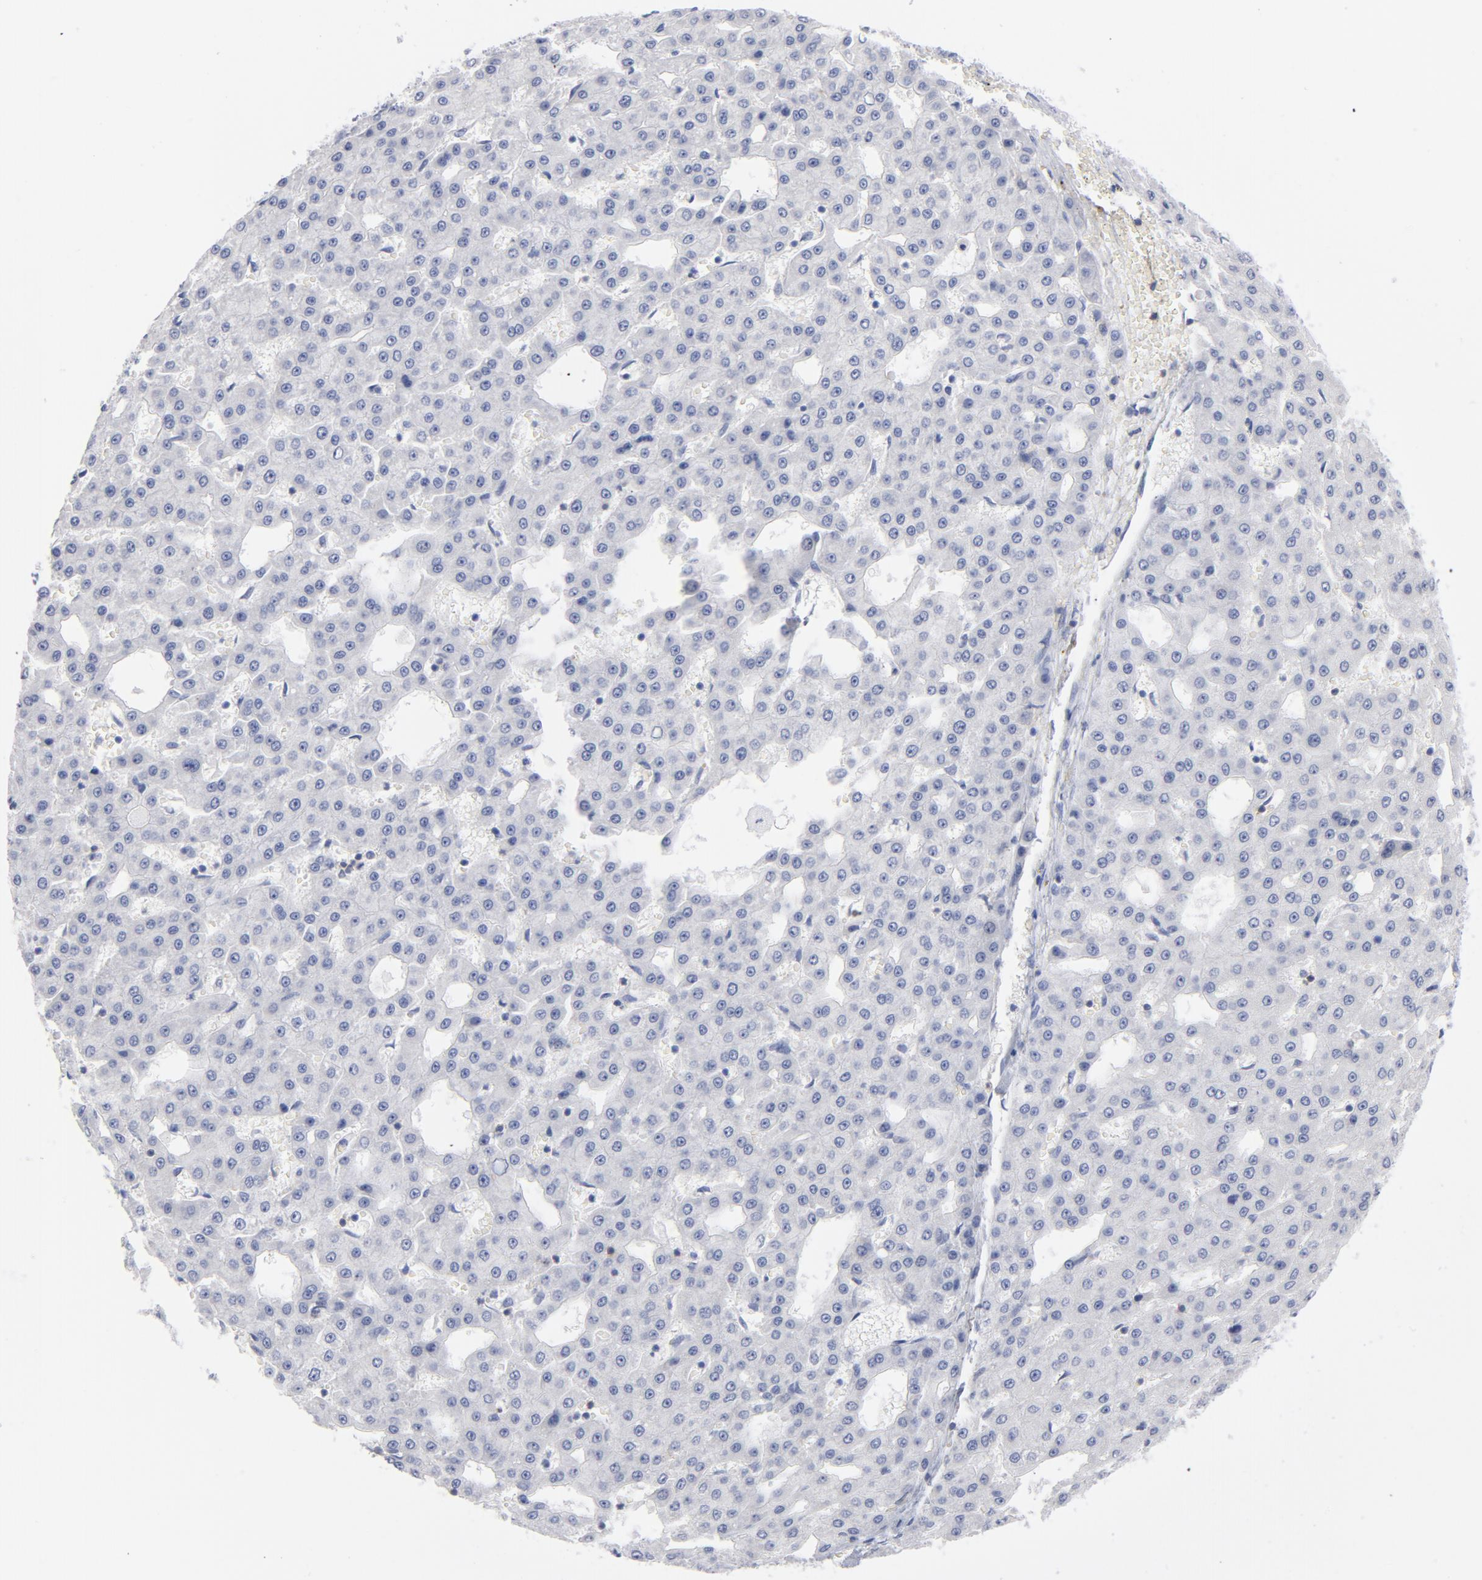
{"staining": {"intensity": "negative", "quantity": "none", "location": "none"}, "tissue": "liver cancer", "cell_type": "Tumor cells", "image_type": "cancer", "snomed": [{"axis": "morphology", "description": "Carcinoma, Hepatocellular, NOS"}, {"axis": "topography", "description": "Liver"}], "caption": "DAB (3,3'-diaminobenzidine) immunohistochemical staining of liver cancer reveals no significant staining in tumor cells.", "gene": "P2RY8", "patient": {"sex": "male", "age": 47}}